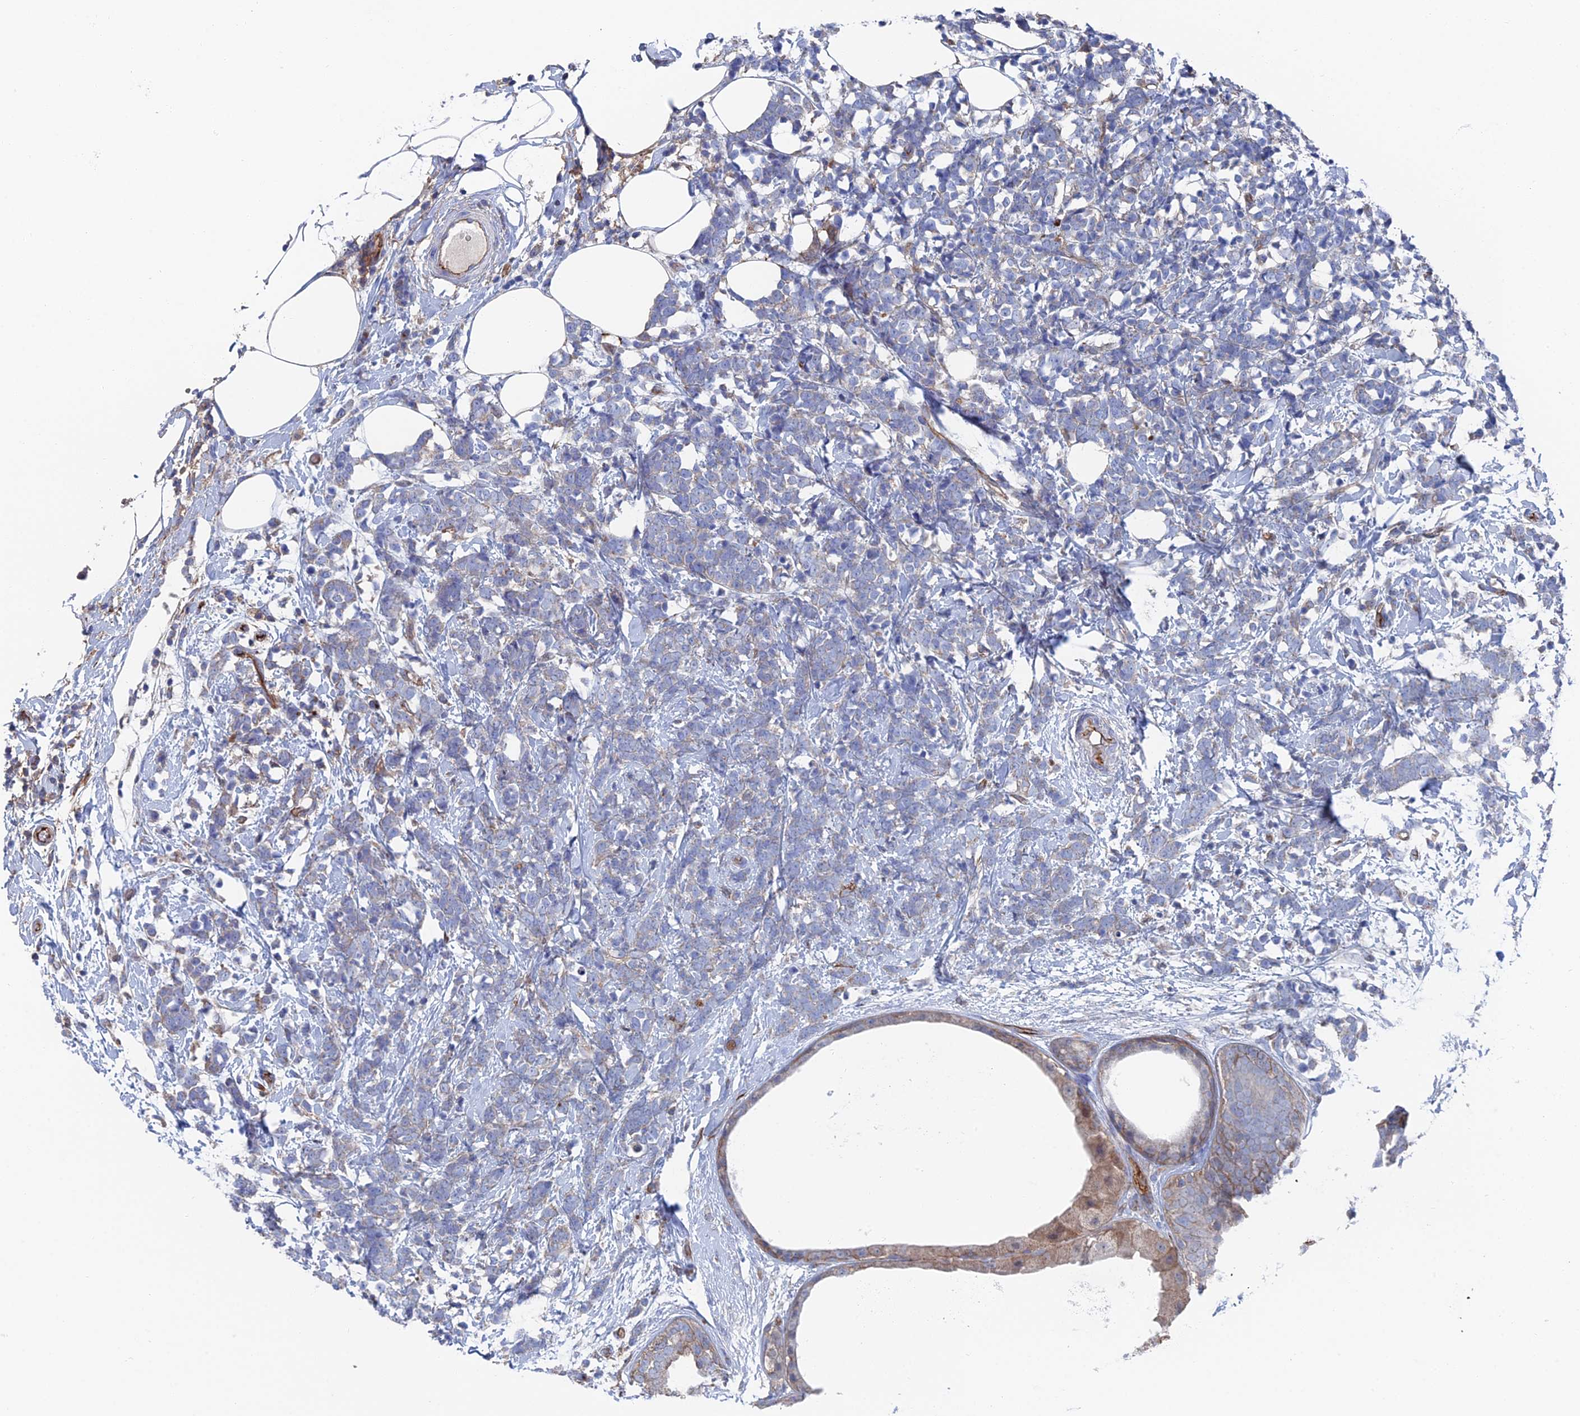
{"staining": {"intensity": "negative", "quantity": "none", "location": "none"}, "tissue": "breast cancer", "cell_type": "Tumor cells", "image_type": "cancer", "snomed": [{"axis": "morphology", "description": "Lobular carcinoma"}, {"axis": "topography", "description": "Breast"}], "caption": "Immunohistochemistry of human breast cancer demonstrates no positivity in tumor cells. (DAB (3,3'-diaminobenzidine) immunohistochemistry visualized using brightfield microscopy, high magnification).", "gene": "SNX11", "patient": {"sex": "female", "age": 58}}